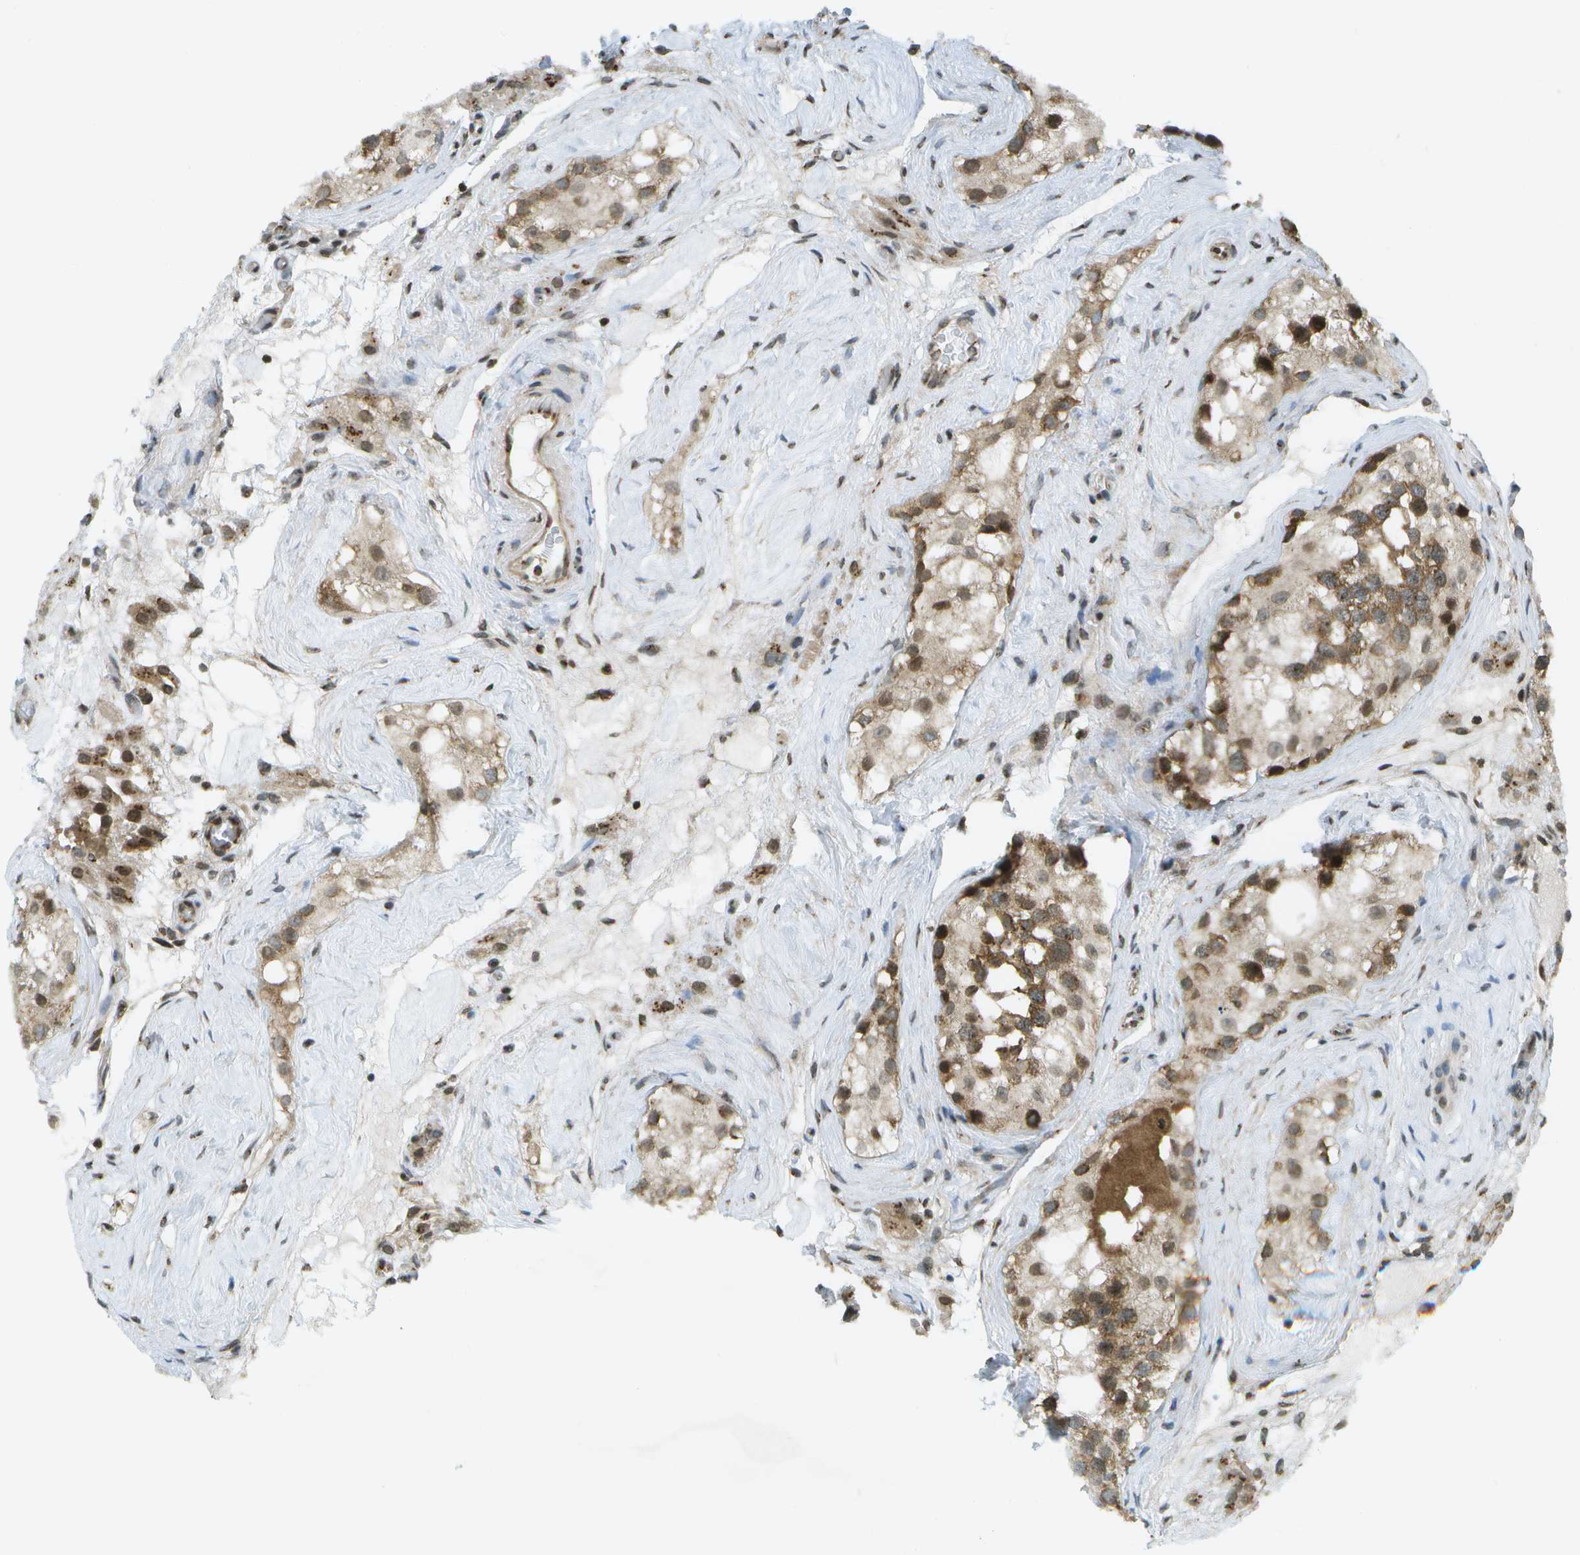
{"staining": {"intensity": "moderate", "quantity": ">75%", "location": "cytoplasmic/membranous"}, "tissue": "testis", "cell_type": "Cells in seminiferous ducts", "image_type": "normal", "snomed": [{"axis": "morphology", "description": "Normal tissue, NOS"}, {"axis": "morphology", "description": "Seminoma, NOS"}, {"axis": "topography", "description": "Testis"}], "caption": "Immunohistochemical staining of normal human testis reveals >75% levels of moderate cytoplasmic/membranous protein positivity in about >75% of cells in seminiferous ducts.", "gene": "EVC", "patient": {"sex": "male", "age": 71}}